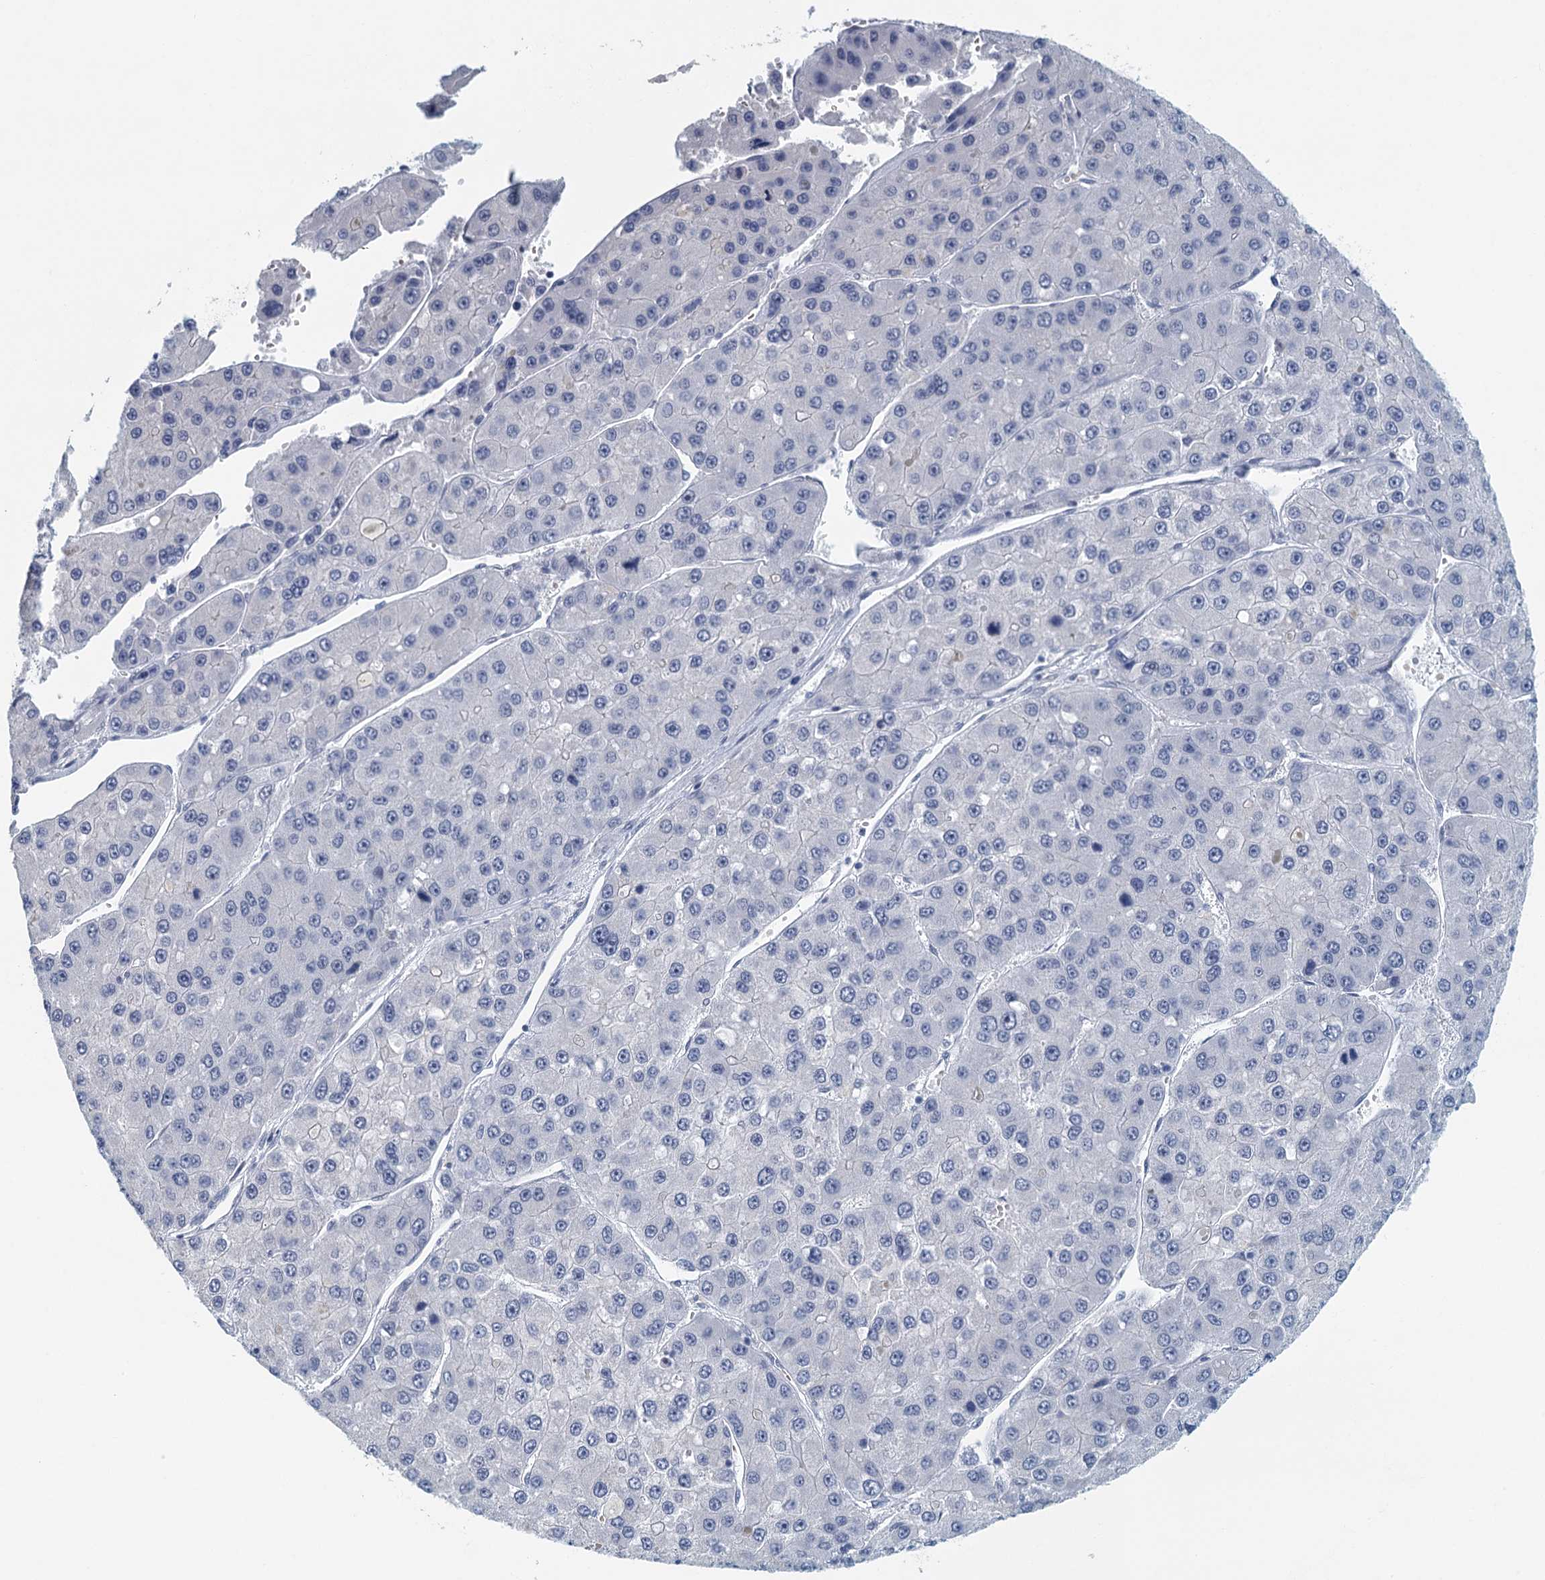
{"staining": {"intensity": "negative", "quantity": "none", "location": "none"}, "tissue": "liver cancer", "cell_type": "Tumor cells", "image_type": "cancer", "snomed": [{"axis": "morphology", "description": "Carcinoma, Hepatocellular, NOS"}, {"axis": "topography", "description": "Liver"}], "caption": "Immunohistochemistry photomicrograph of neoplastic tissue: liver hepatocellular carcinoma stained with DAB displays no significant protein positivity in tumor cells. (IHC, brightfield microscopy, high magnification).", "gene": "TTLL9", "patient": {"sex": "female", "age": 73}}